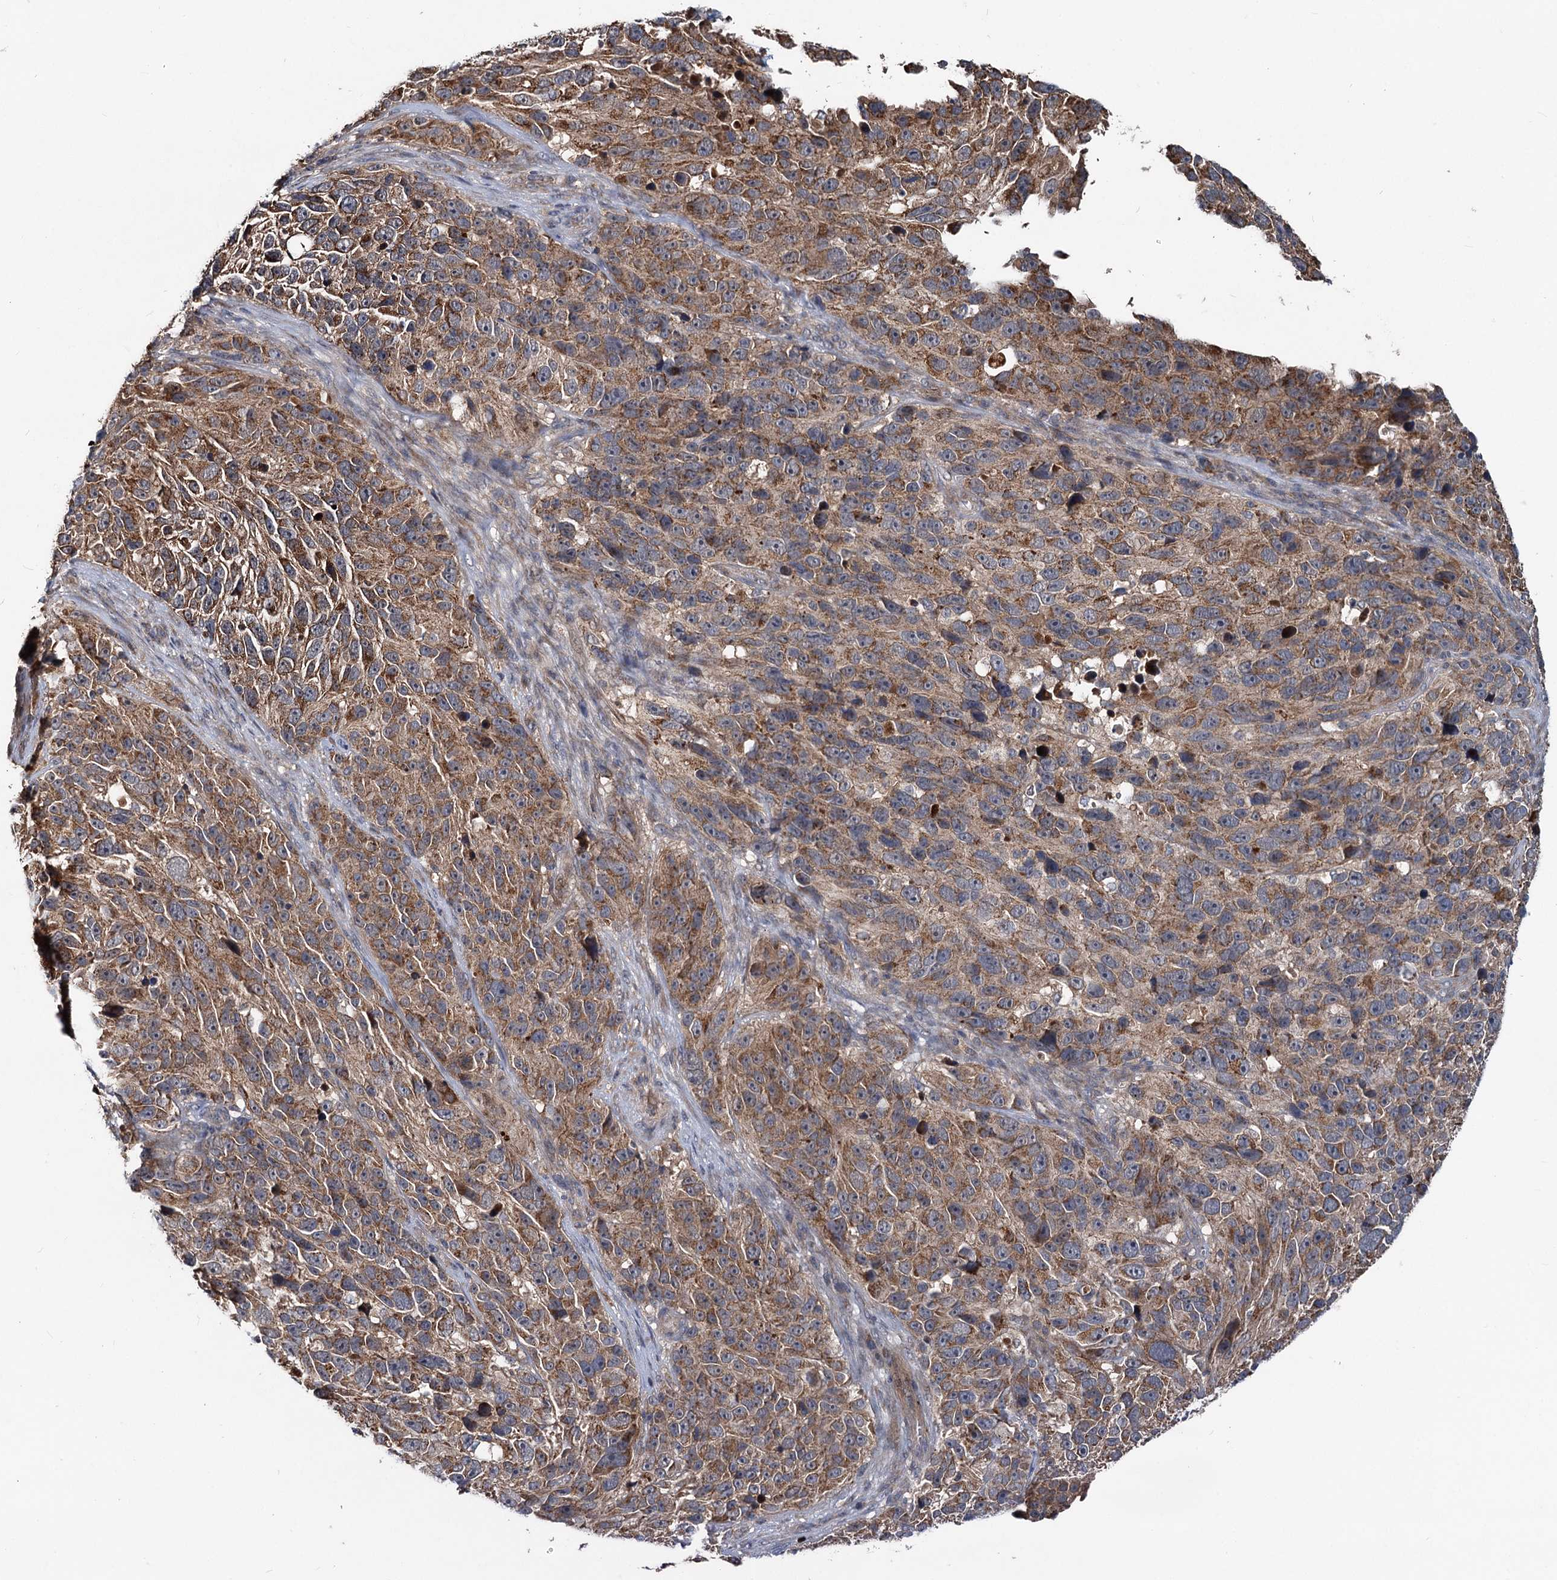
{"staining": {"intensity": "moderate", "quantity": ">75%", "location": "cytoplasmic/membranous"}, "tissue": "melanoma", "cell_type": "Tumor cells", "image_type": "cancer", "snomed": [{"axis": "morphology", "description": "Malignant melanoma, NOS"}, {"axis": "topography", "description": "Skin"}], "caption": "Immunohistochemical staining of human malignant melanoma shows moderate cytoplasmic/membranous protein positivity in approximately >75% of tumor cells.", "gene": "OTUB1", "patient": {"sex": "male", "age": 84}}